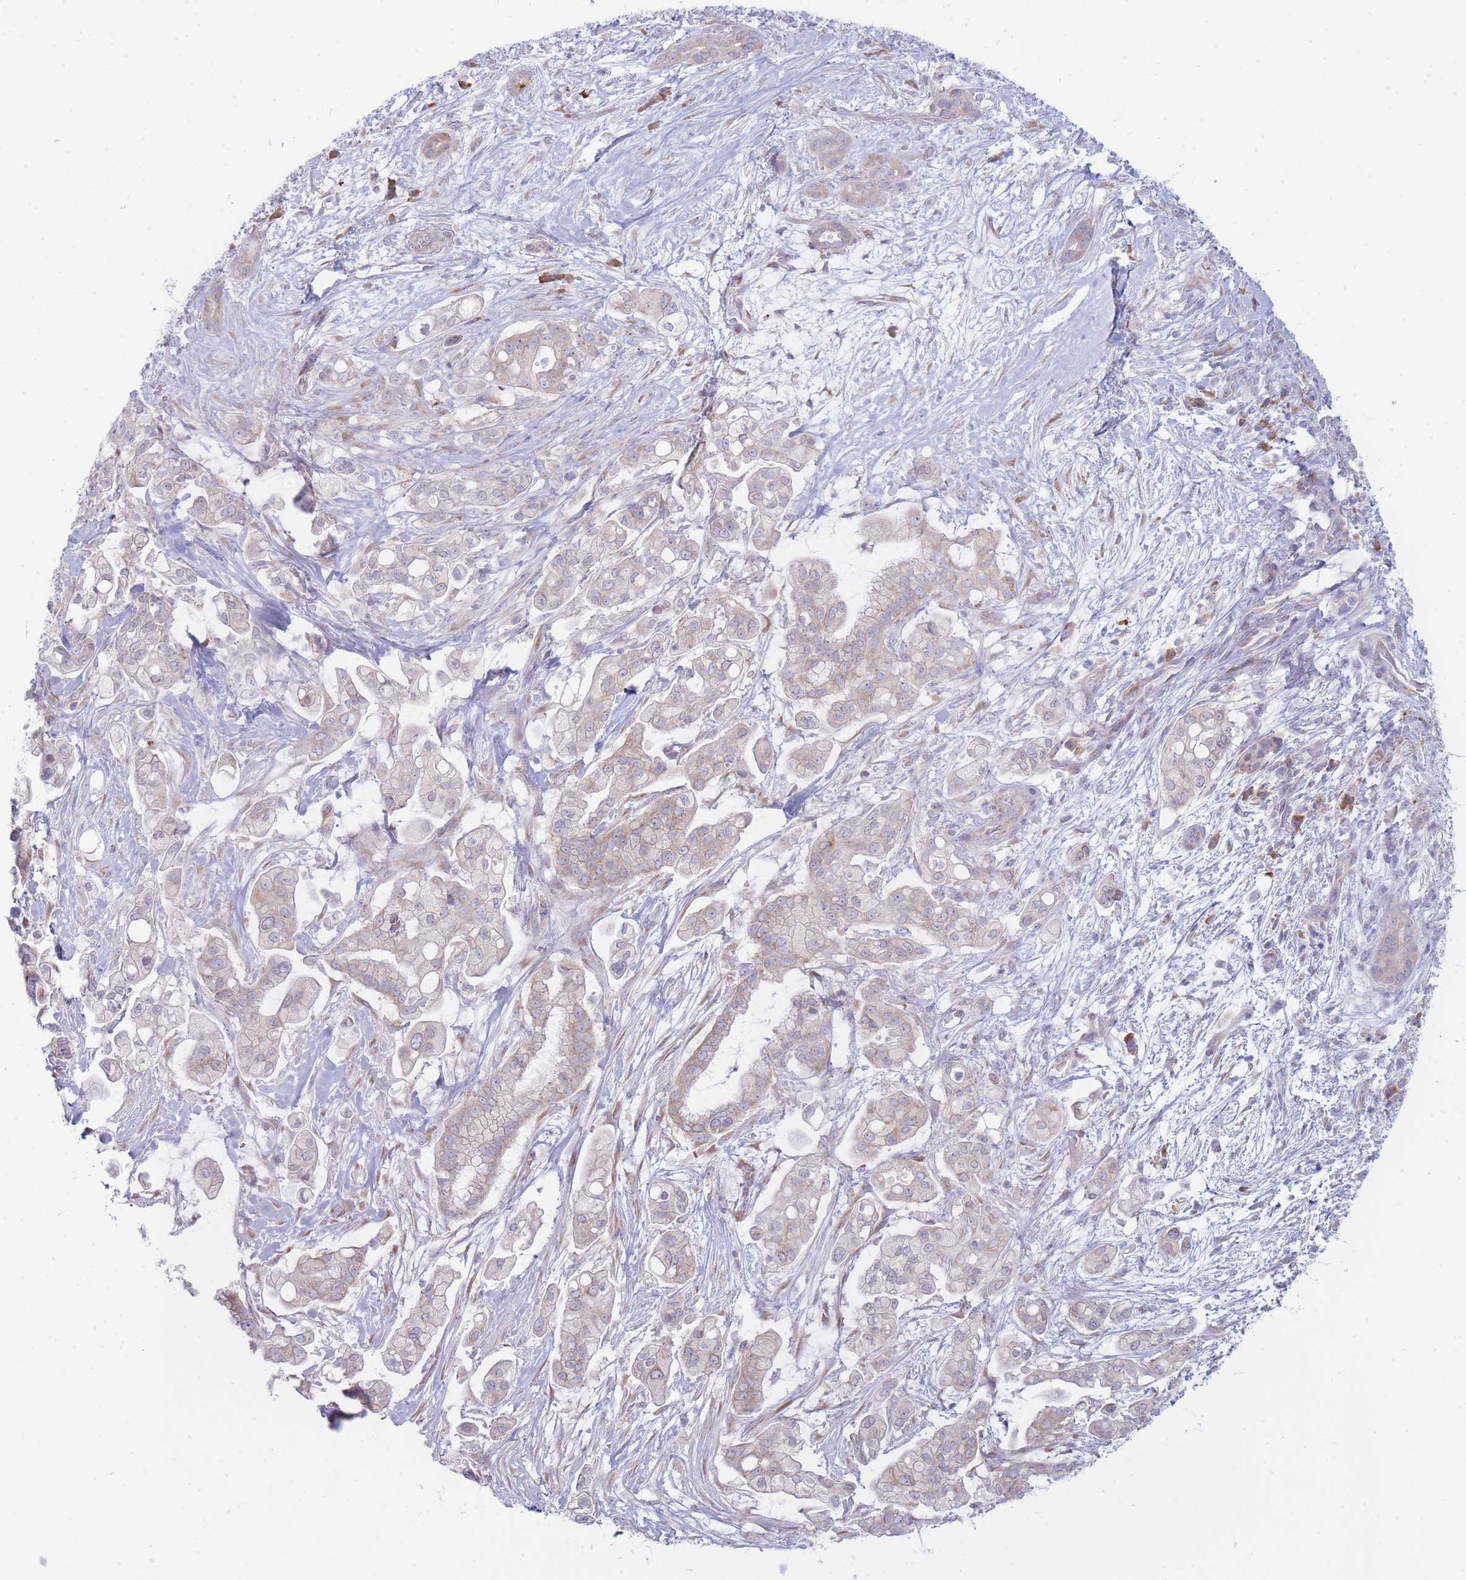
{"staining": {"intensity": "weak", "quantity": "<25%", "location": "cytoplasmic/membranous"}, "tissue": "pancreatic cancer", "cell_type": "Tumor cells", "image_type": "cancer", "snomed": [{"axis": "morphology", "description": "Adenocarcinoma, NOS"}, {"axis": "topography", "description": "Pancreas"}], "caption": "Pancreatic adenocarcinoma was stained to show a protein in brown. There is no significant positivity in tumor cells. (Brightfield microscopy of DAB (3,3'-diaminobenzidine) immunohistochemistry (IHC) at high magnification).", "gene": "OR5L2", "patient": {"sex": "female", "age": 69}}